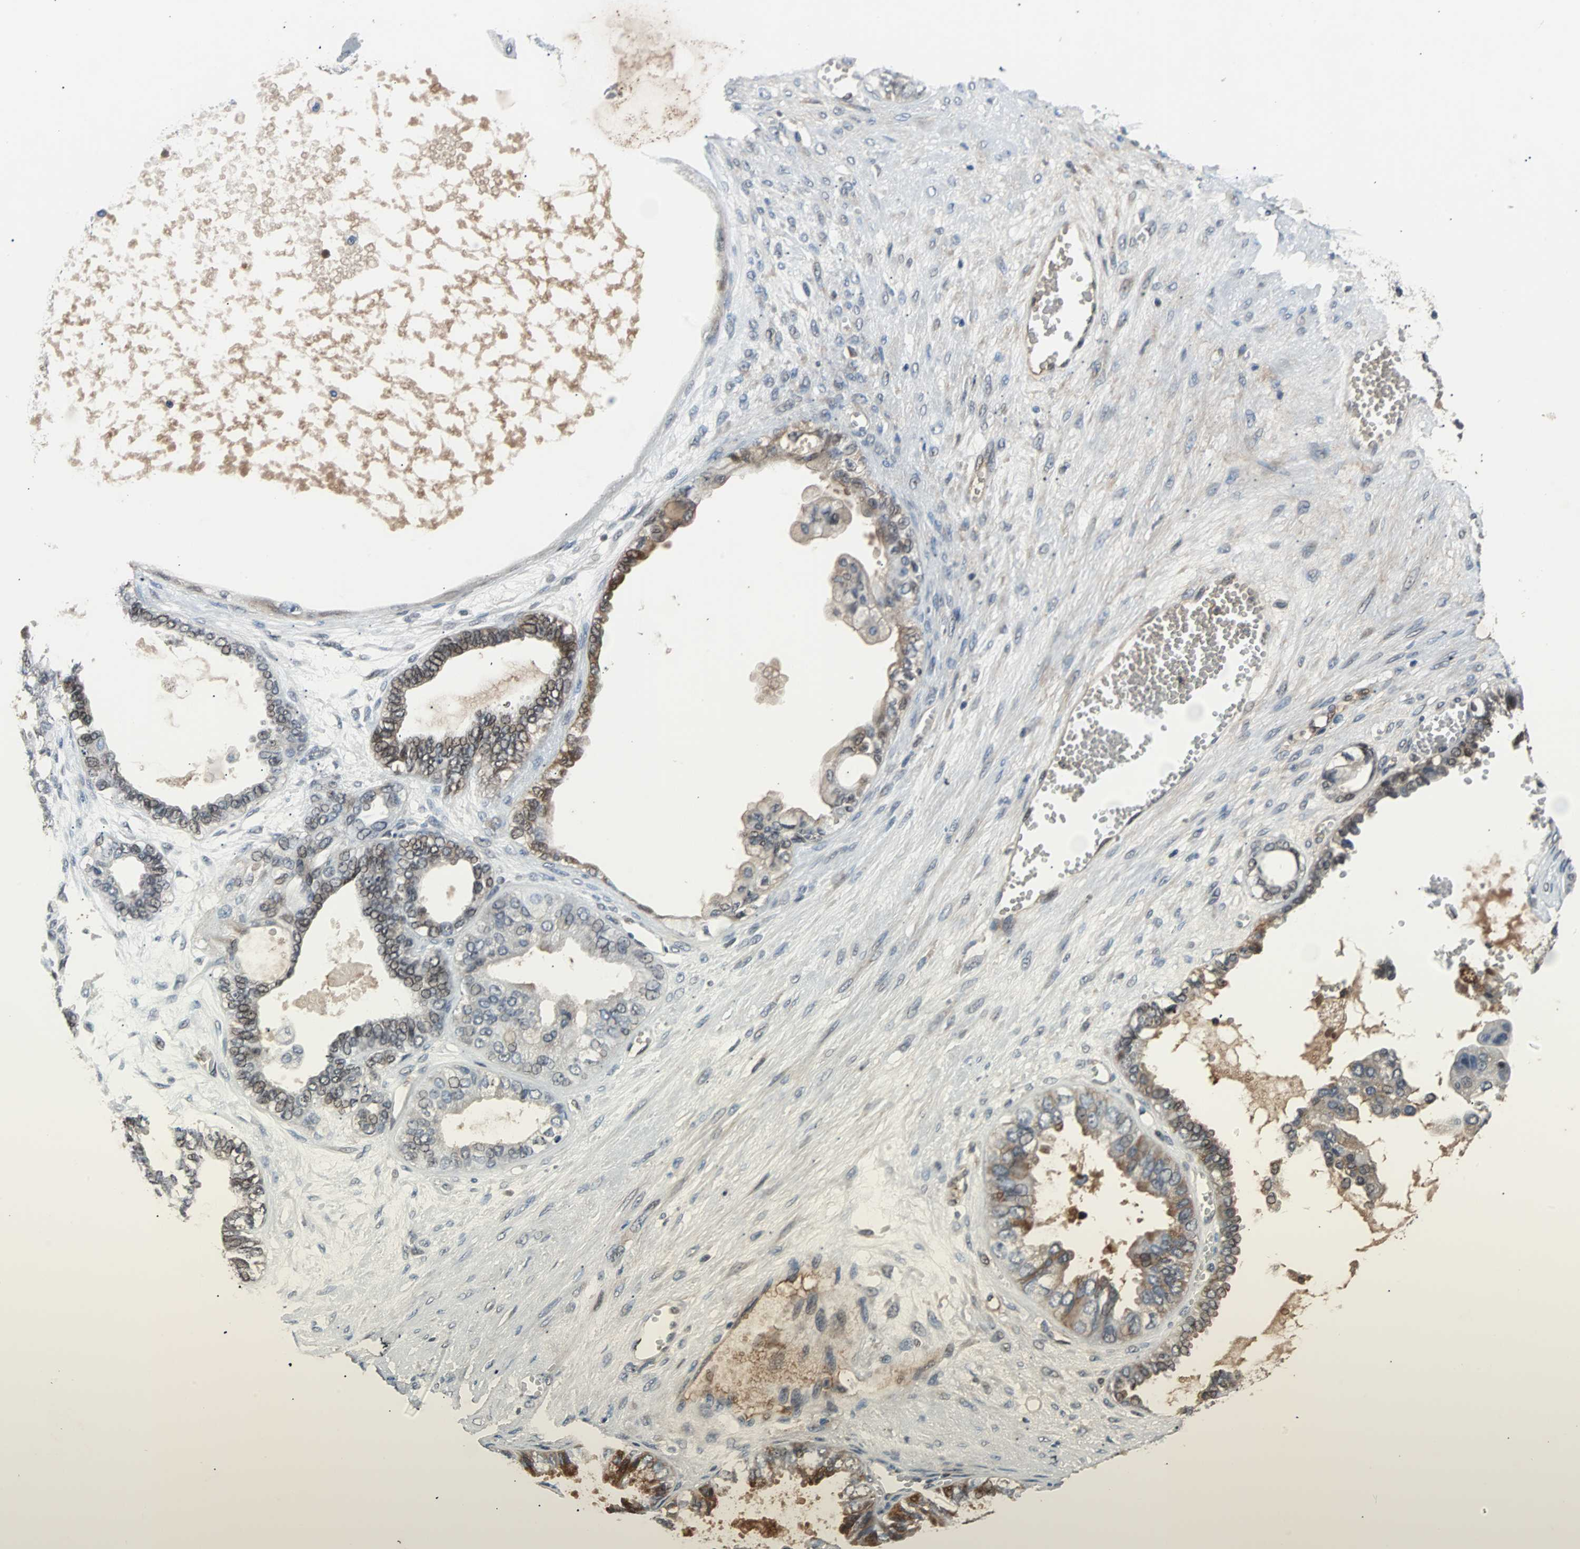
{"staining": {"intensity": "weak", "quantity": "25%-75%", "location": "cytoplasmic/membranous,nuclear"}, "tissue": "ovarian cancer", "cell_type": "Tumor cells", "image_type": "cancer", "snomed": [{"axis": "morphology", "description": "Carcinoma, NOS"}, {"axis": "morphology", "description": "Carcinoma, endometroid"}, {"axis": "topography", "description": "Ovary"}], "caption": "Immunohistochemical staining of ovarian cancer displays low levels of weak cytoplasmic/membranous and nuclear protein staining in approximately 25%-75% of tumor cells. The staining is performed using DAB (3,3'-diaminobenzidine) brown chromogen to label protein expression. The nuclei are counter-stained blue using hematoxylin.", "gene": "PHC1", "patient": {"sex": "female", "age": 50}}